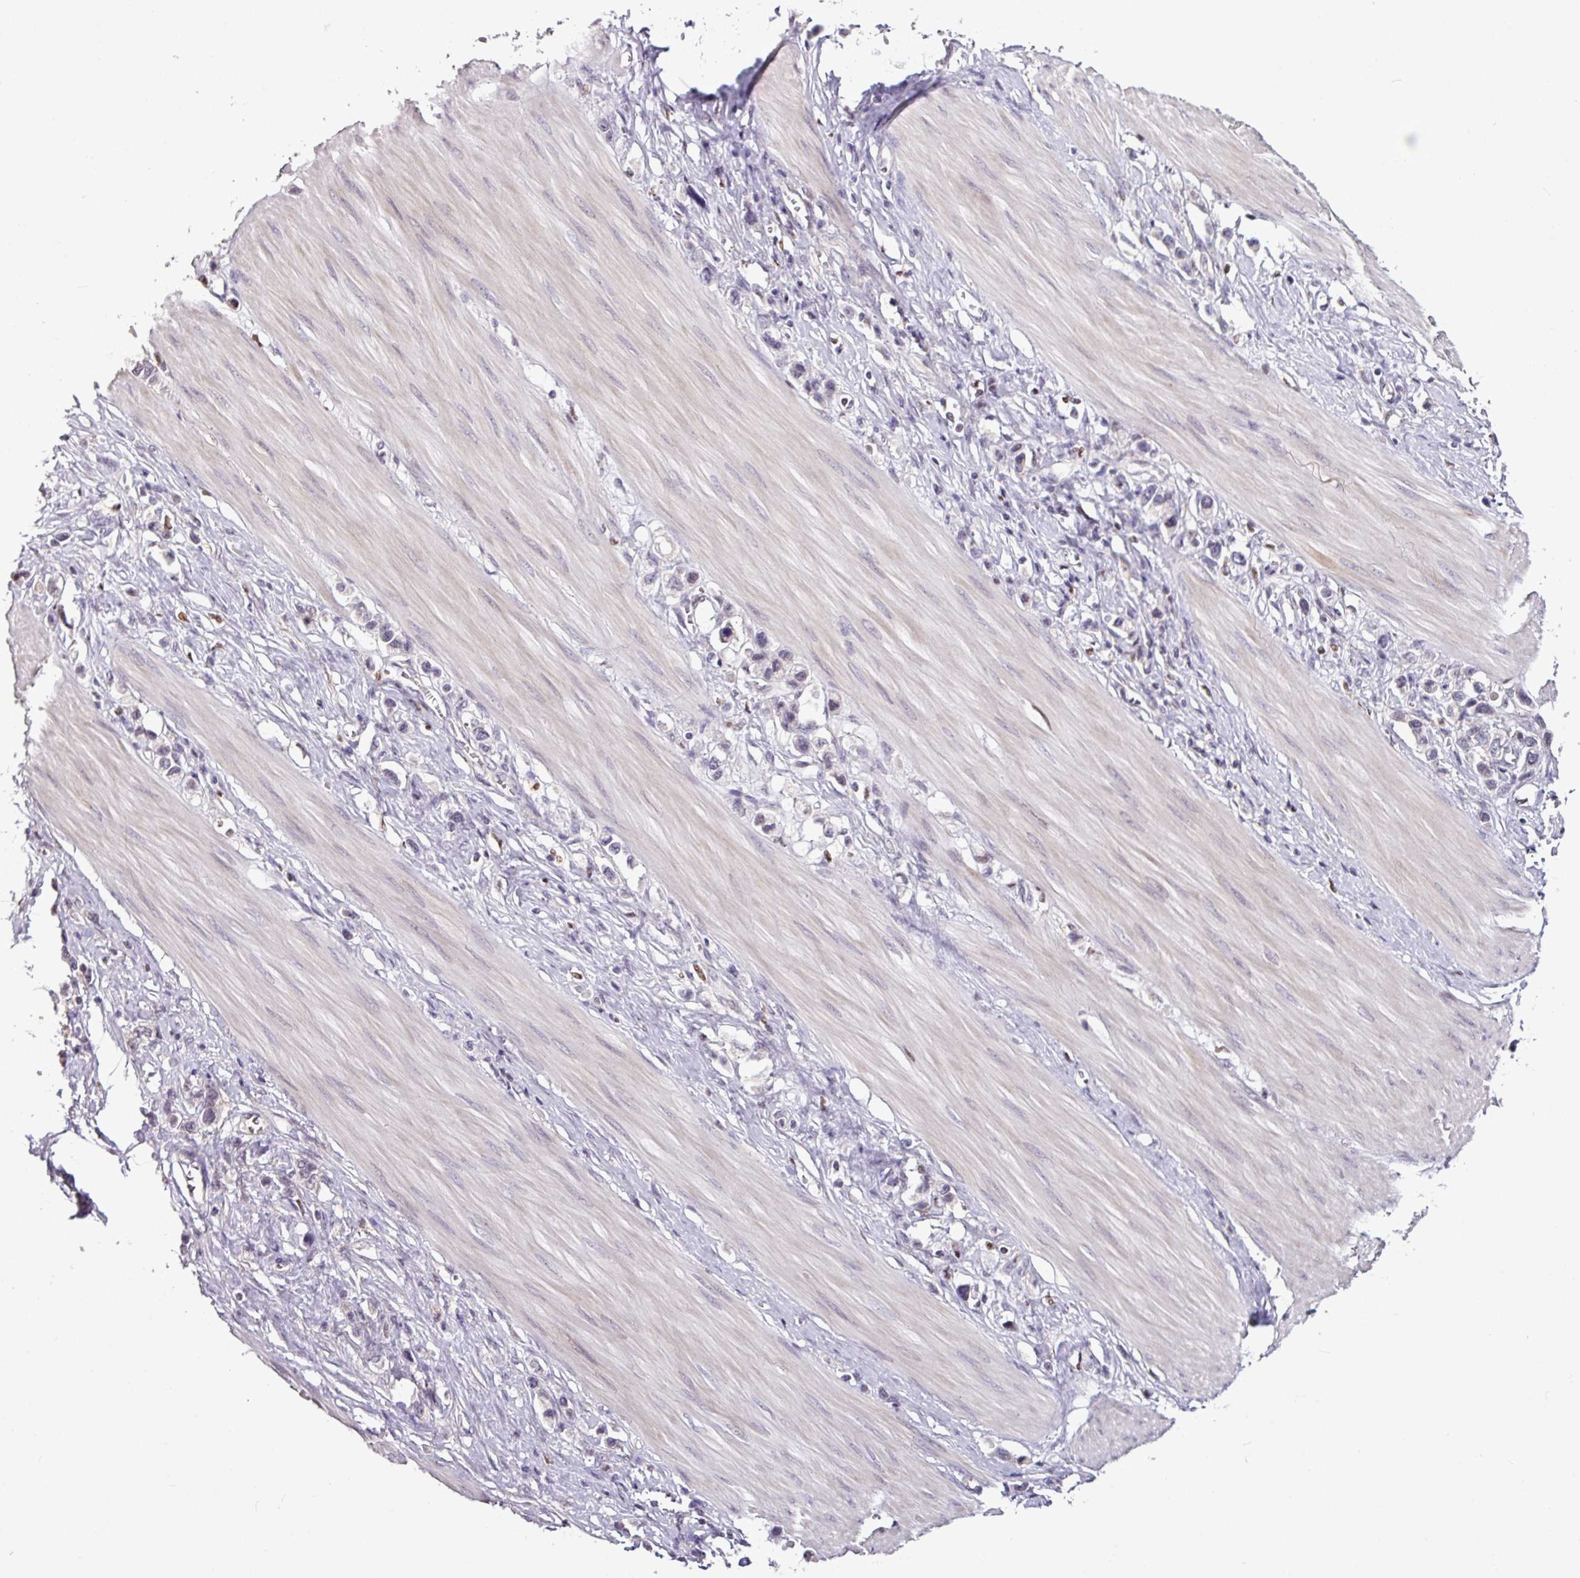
{"staining": {"intensity": "negative", "quantity": "none", "location": "none"}, "tissue": "stomach cancer", "cell_type": "Tumor cells", "image_type": "cancer", "snomed": [{"axis": "morphology", "description": "Adenocarcinoma, NOS"}, {"axis": "topography", "description": "Stomach"}], "caption": "The photomicrograph demonstrates no staining of tumor cells in stomach cancer (adenocarcinoma).", "gene": "SKIC2", "patient": {"sex": "female", "age": 65}}